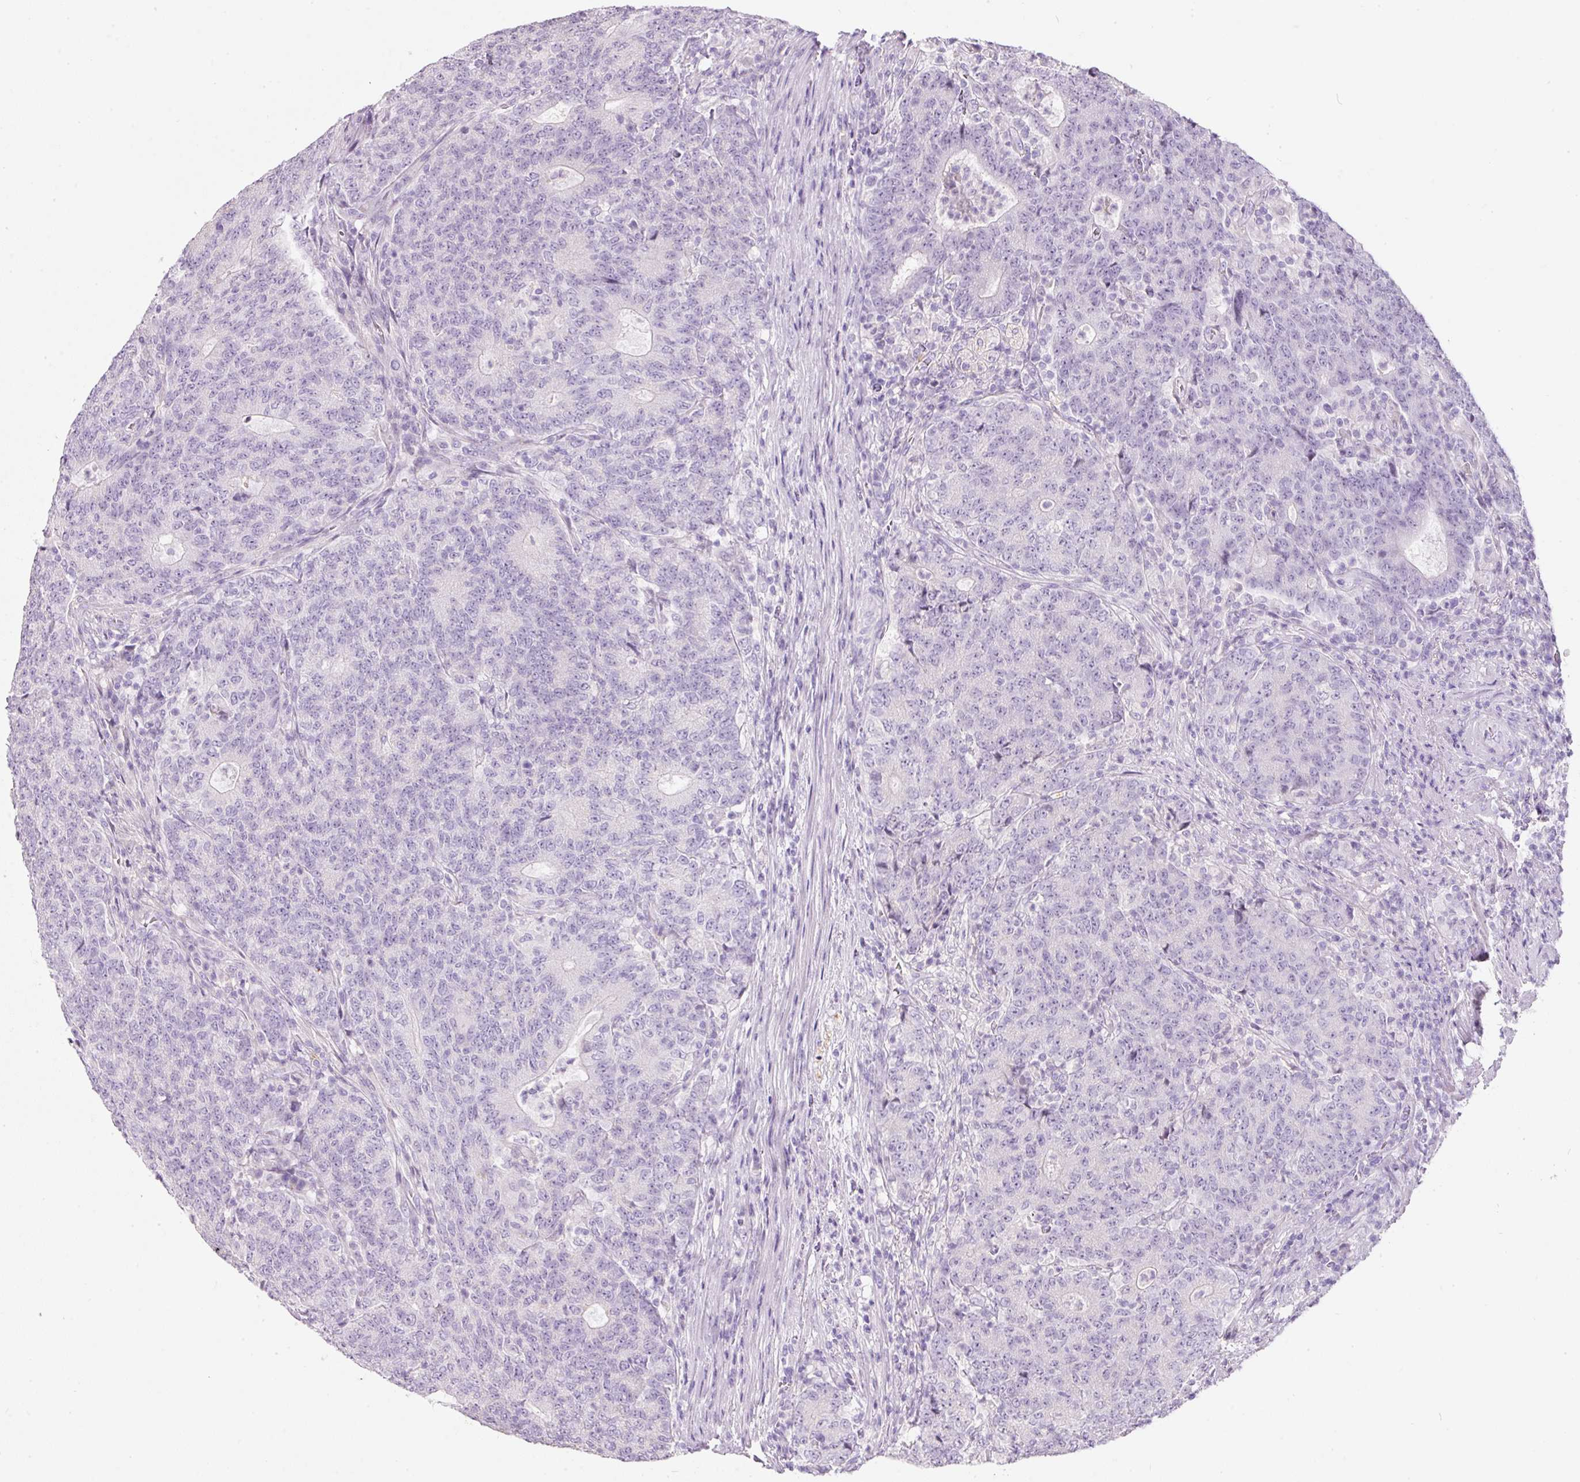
{"staining": {"intensity": "negative", "quantity": "none", "location": "none"}, "tissue": "colorectal cancer", "cell_type": "Tumor cells", "image_type": "cancer", "snomed": [{"axis": "morphology", "description": "Adenocarcinoma, NOS"}, {"axis": "topography", "description": "Colon"}], "caption": "Immunohistochemical staining of colorectal cancer reveals no significant expression in tumor cells.", "gene": "DNM1", "patient": {"sex": "female", "age": 75}}